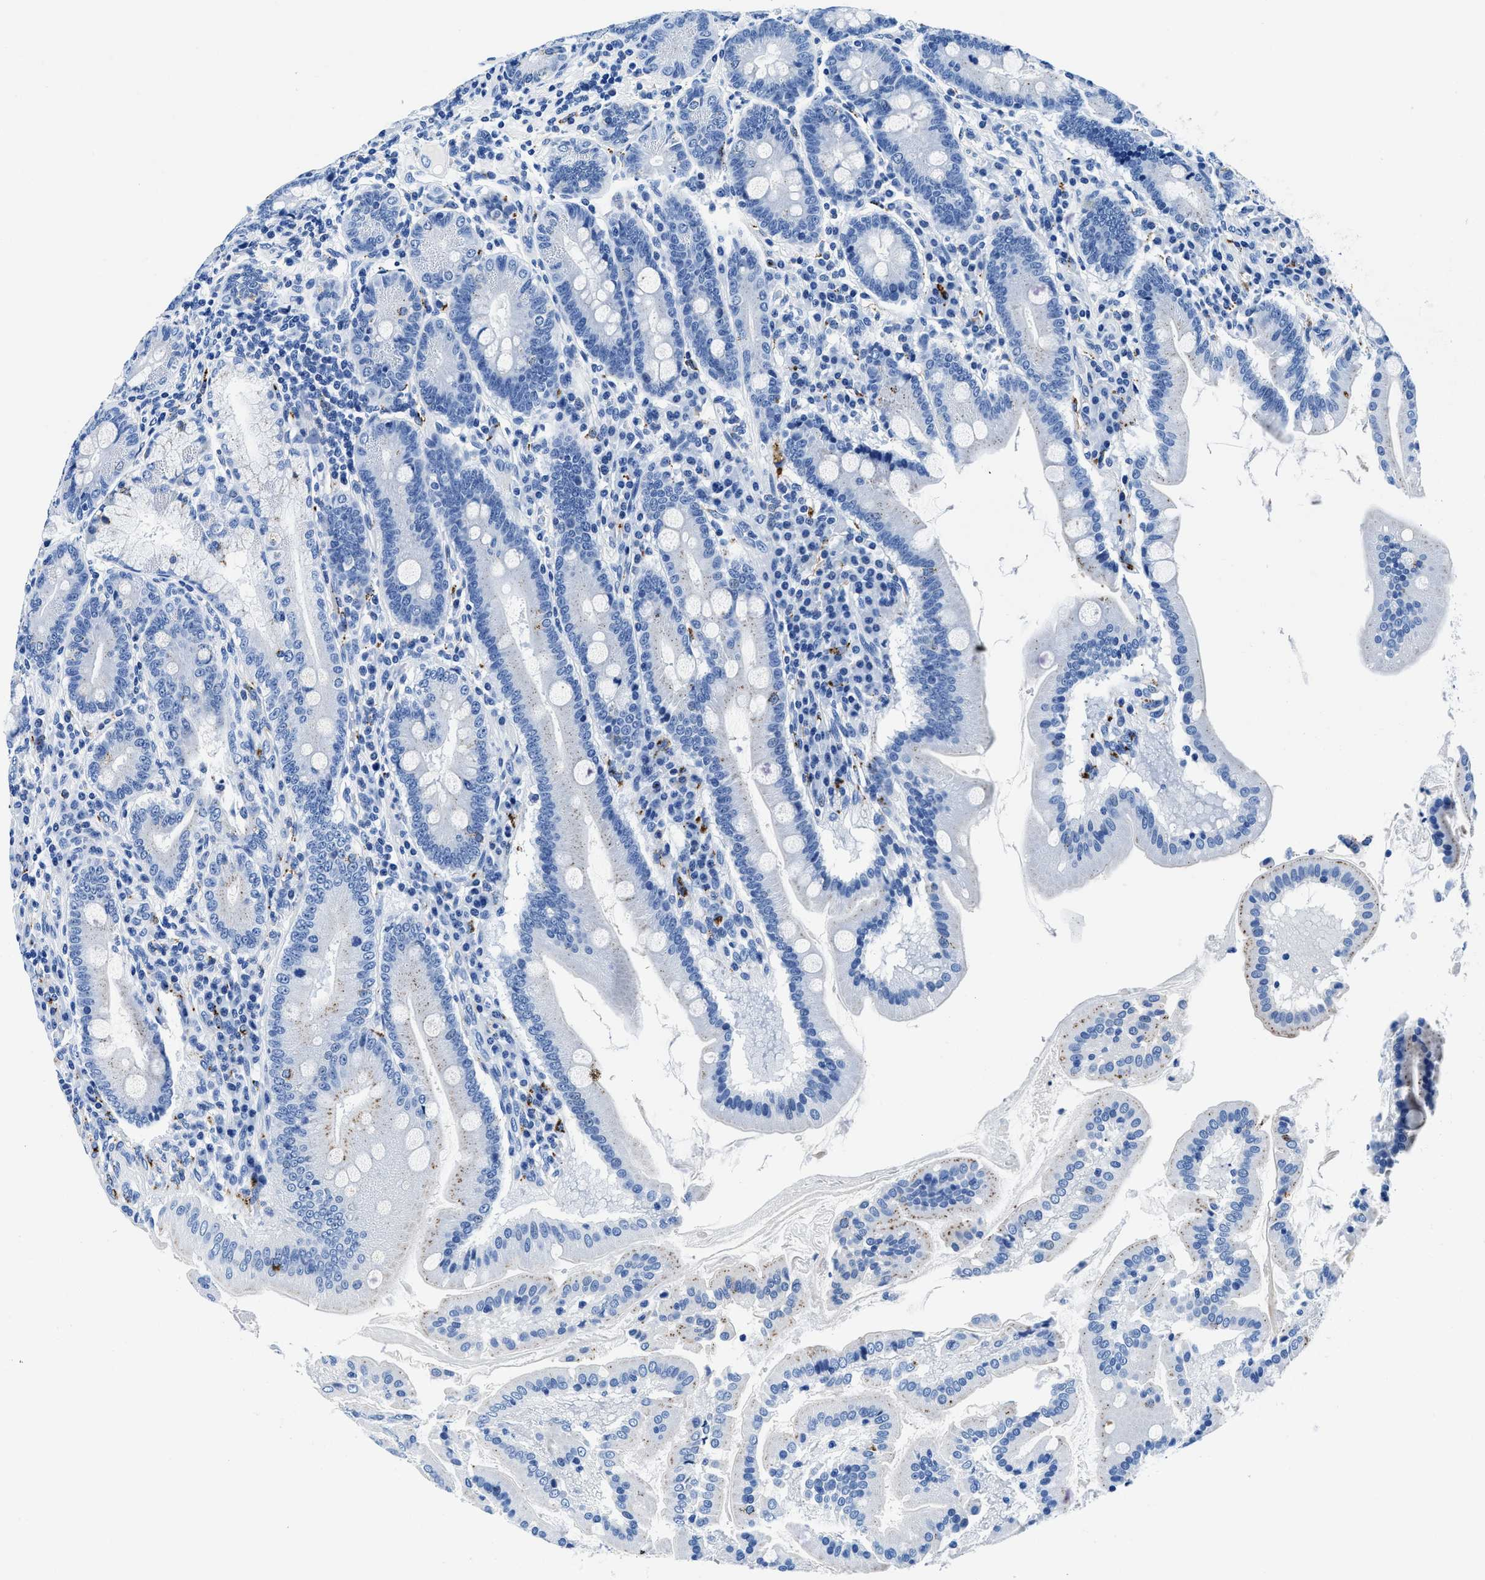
{"staining": {"intensity": "negative", "quantity": "none", "location": "none"}, "tissue": "duodenum", "cell_type": "Glandular cells", "image_type": "normal", "snomed": [{"axis": "morphology", "description": "Normal tissue, NOS"}, {"axis": "topography", "description": "Duodenum"}], "caption": "Immunohistochemistry (IHC) of benign duodenum exhibits no positivity in glandular cells.", "gene": "OR14K1", "patient": {"sex": "male", "age": 50}}